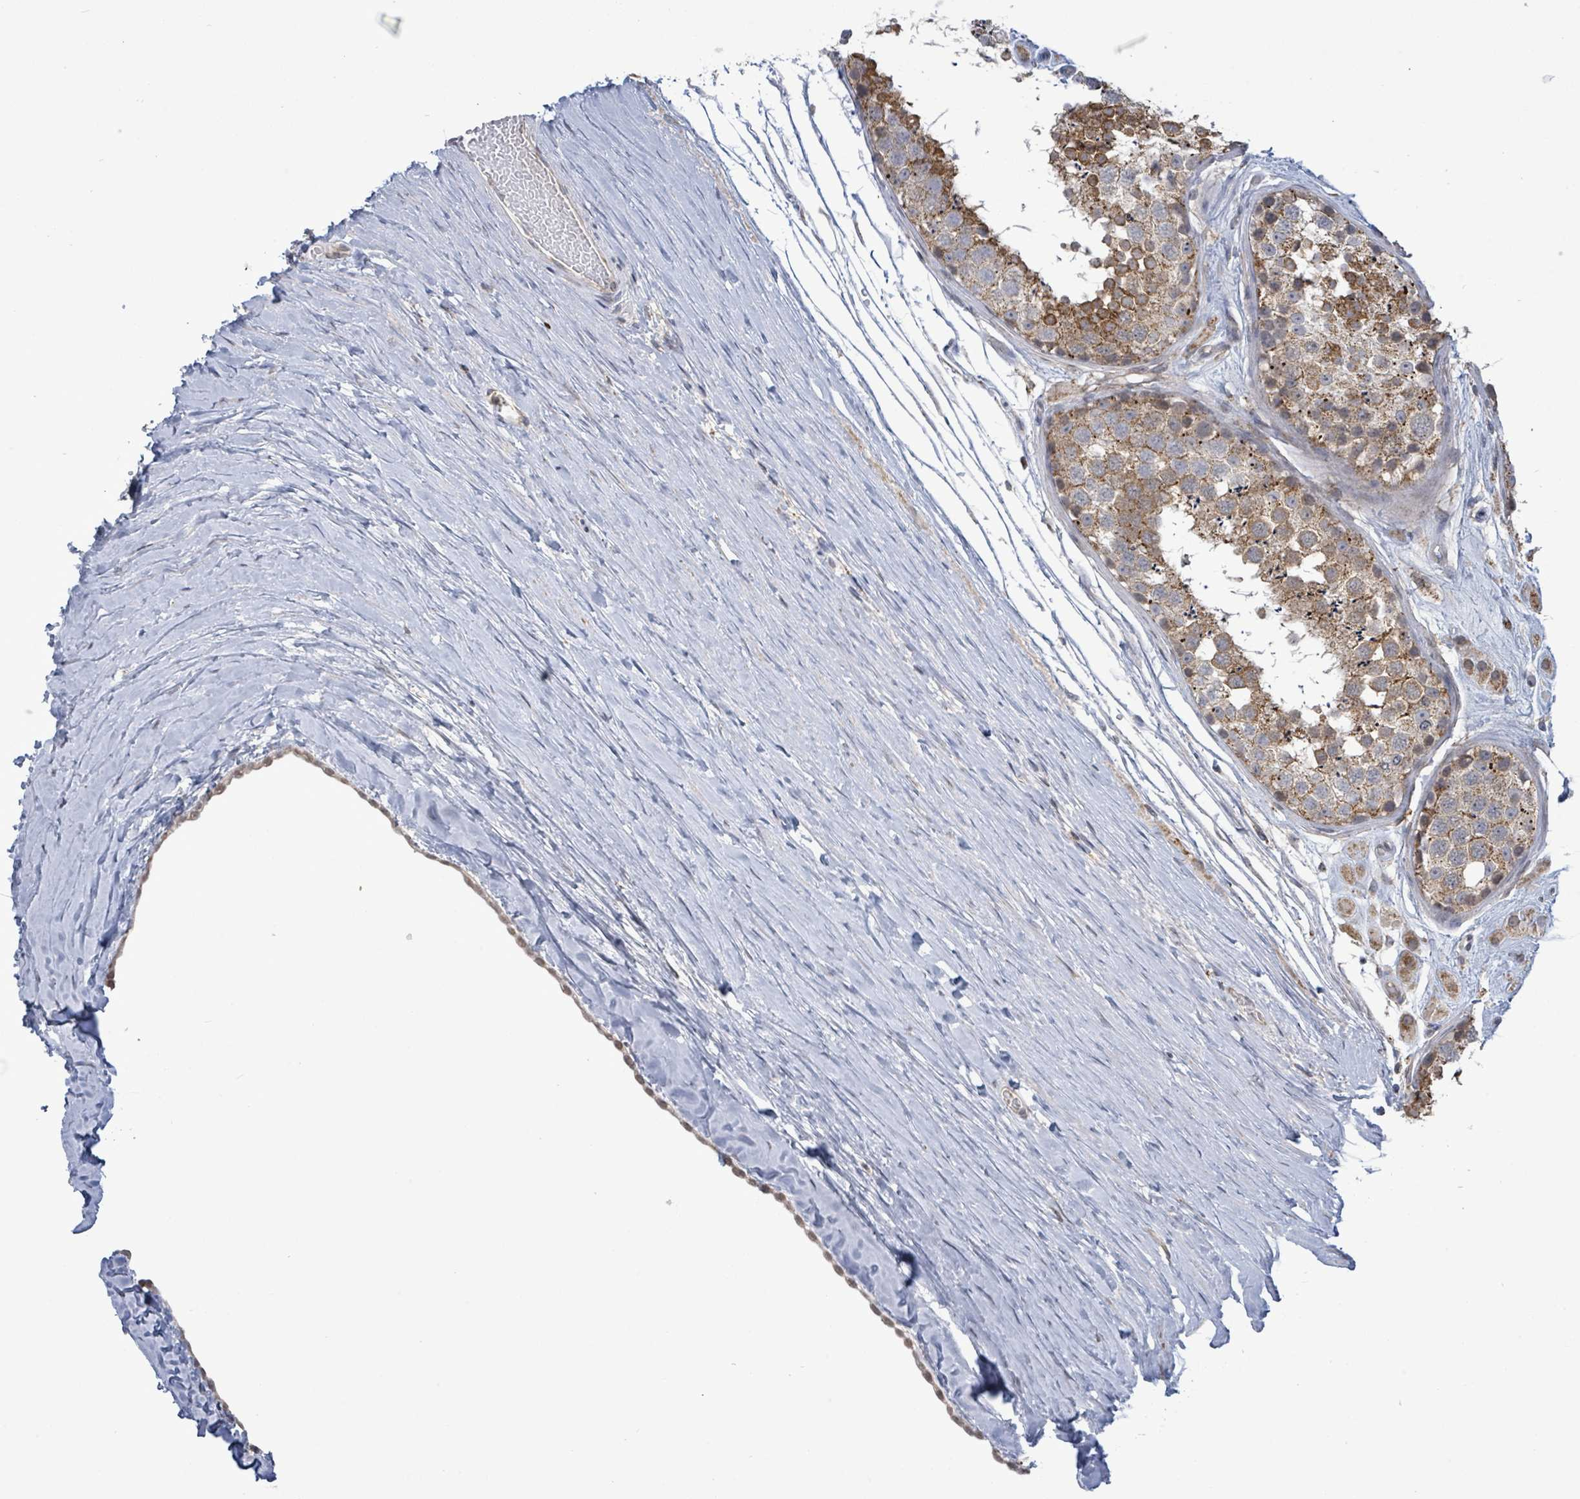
{"staining": {"intensity": "moderate", "quantity": ">75%", "location": "cytoplasmic/membranous"}, "tissue": "testis", "cell_type": "Cells in seminiferous ducts", "image_type": "normal", "snomed": [{"axis": "morphology", "description": "Normal tissue, NOS"}, {"axis": "topography", "description": "Testis"}], "caption": "Protein staining of unremarkable testis reveals moderate cytoplasmic/membranous expression in approximately >75% of cells in seminiferous ducts.", "gene": "COQ10B", "patient": {"sex": "male", "age": 25}}